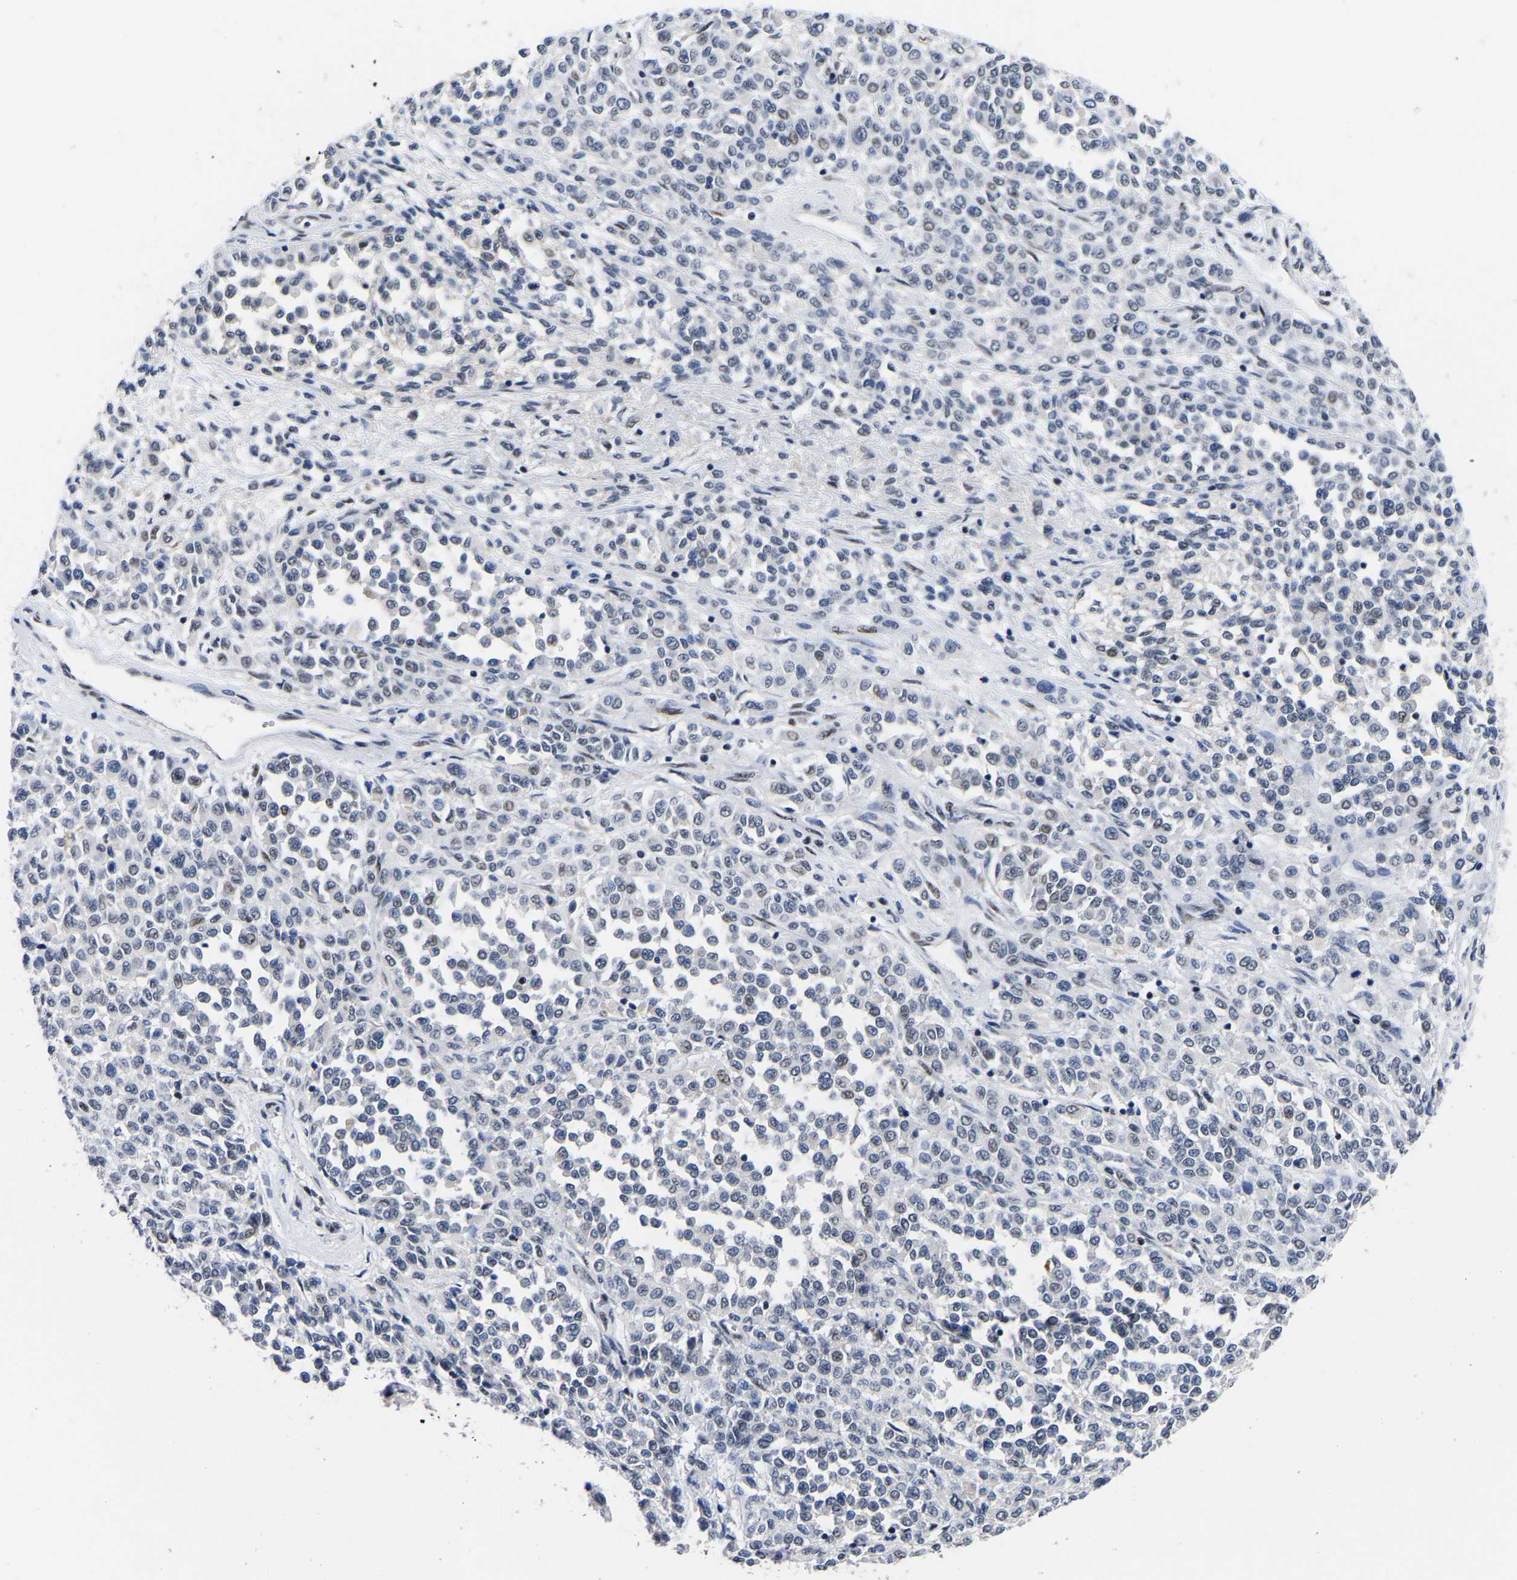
{"staining": {"intensity": "negative", "quantity": "none", "location": "none"}, "tissue": "melanoma", "cell_type": "Tumor cells", "image_type": "cancer", "snomed": [{"axis": "morphology", "description": "Malignant melanoma, Metastatic site"}, {"axis": "topography", "description": "Pancreas"}], "caption": "IHC of human malignant melanoma (metastatic site) exhibits no positivity in tumor cells. (DAB (3,3'-diaminobenzidine) IHC, high magnification).", "gene": "PTRHD1", "patient": {"sex": "female", "age": 30}}